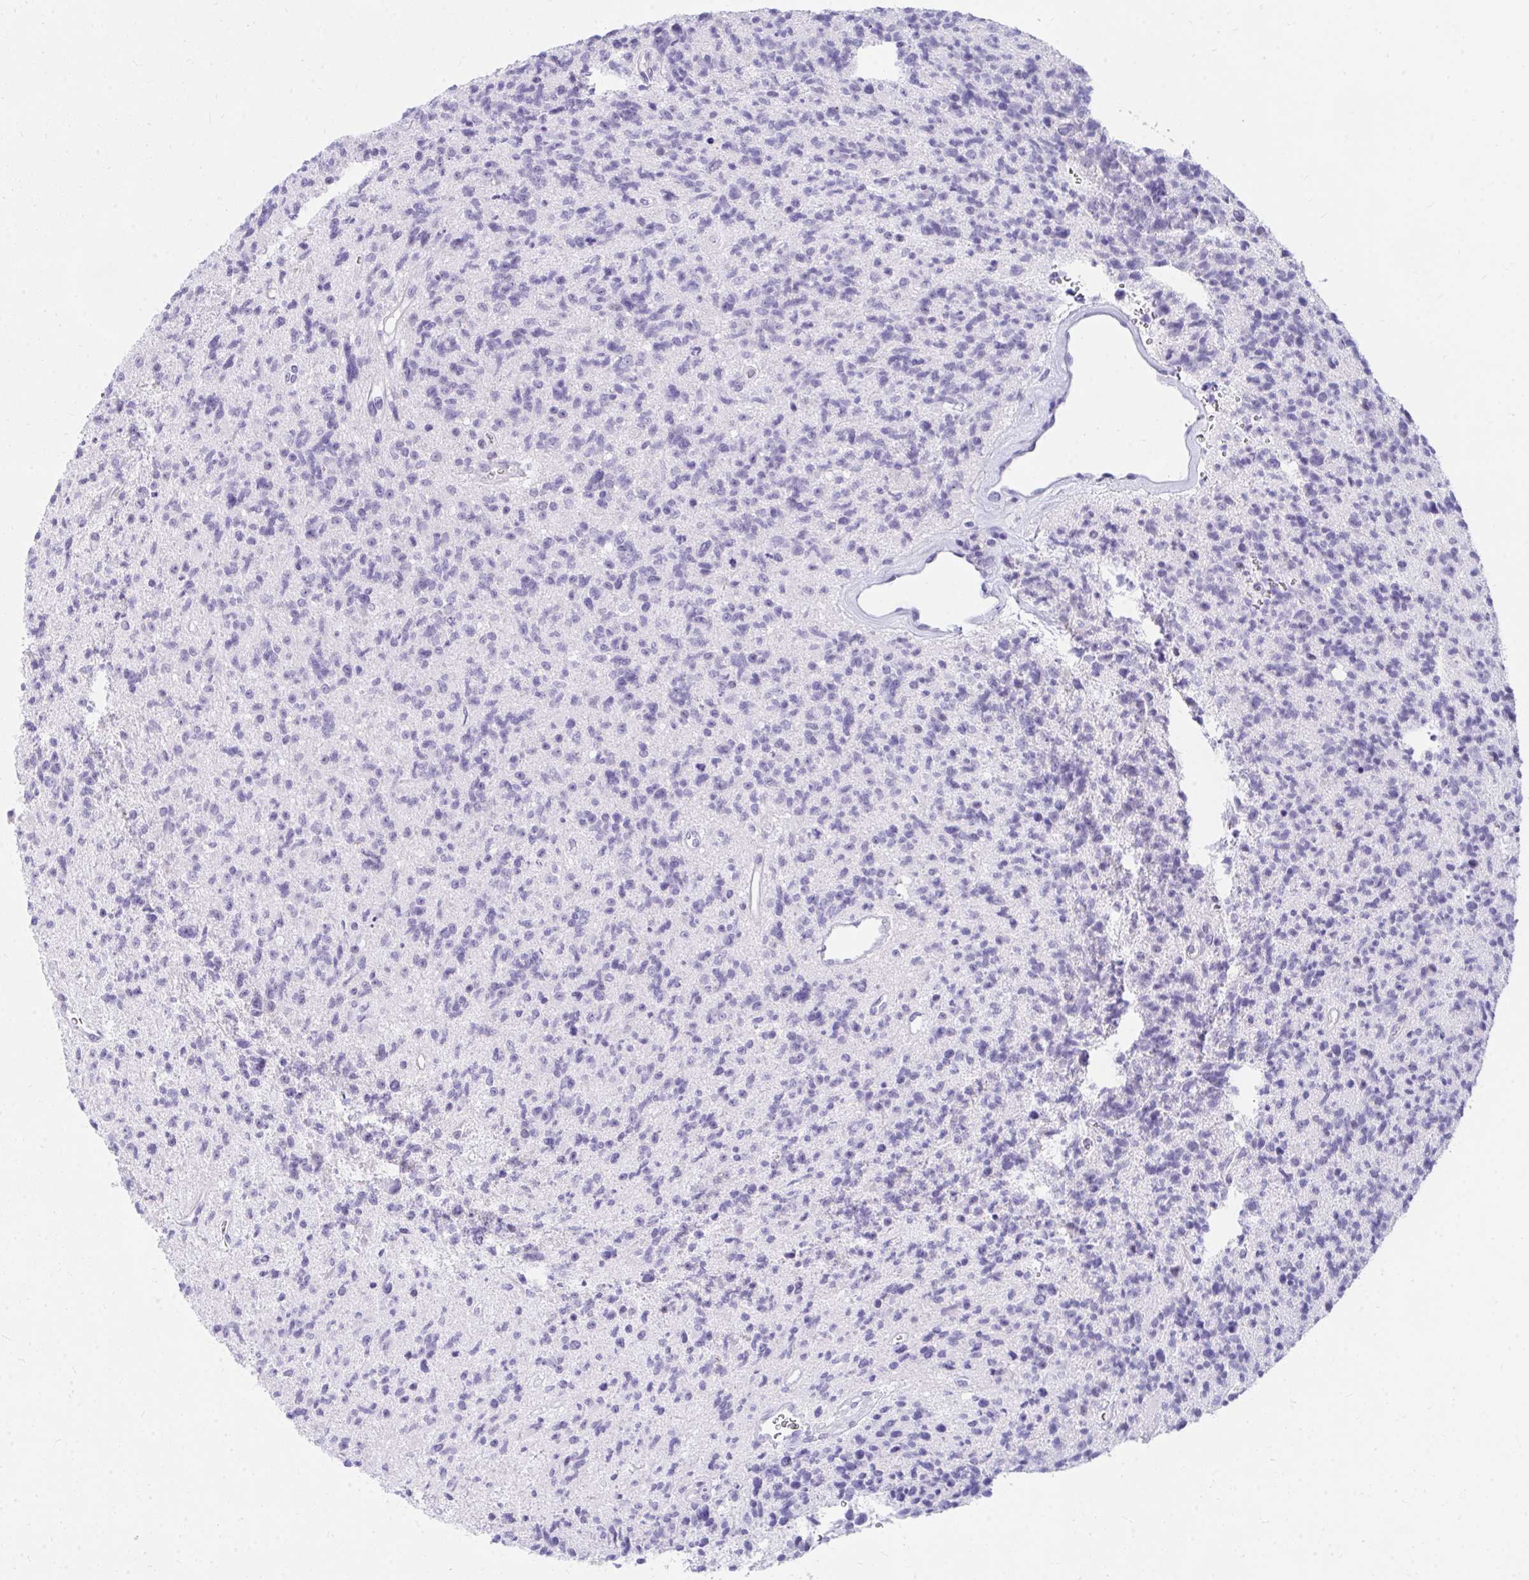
{"staining": {"intensity": "negative", "quantity": "none", "location": "none"}, "tissue": "glioma", "cell_type": "Tumor cells", "image_type": "cancer", "snomed": [{"axis": "morphology", "description": "Glioma, malignant, High grade"}, {"axis": "topography", "description": "Brain"}], "caption": "There is no significant expression in tumor cells of malignant high-grade glioma.", "gene": "OR5F1", "patient": {"sex": "male", "age": 29}}